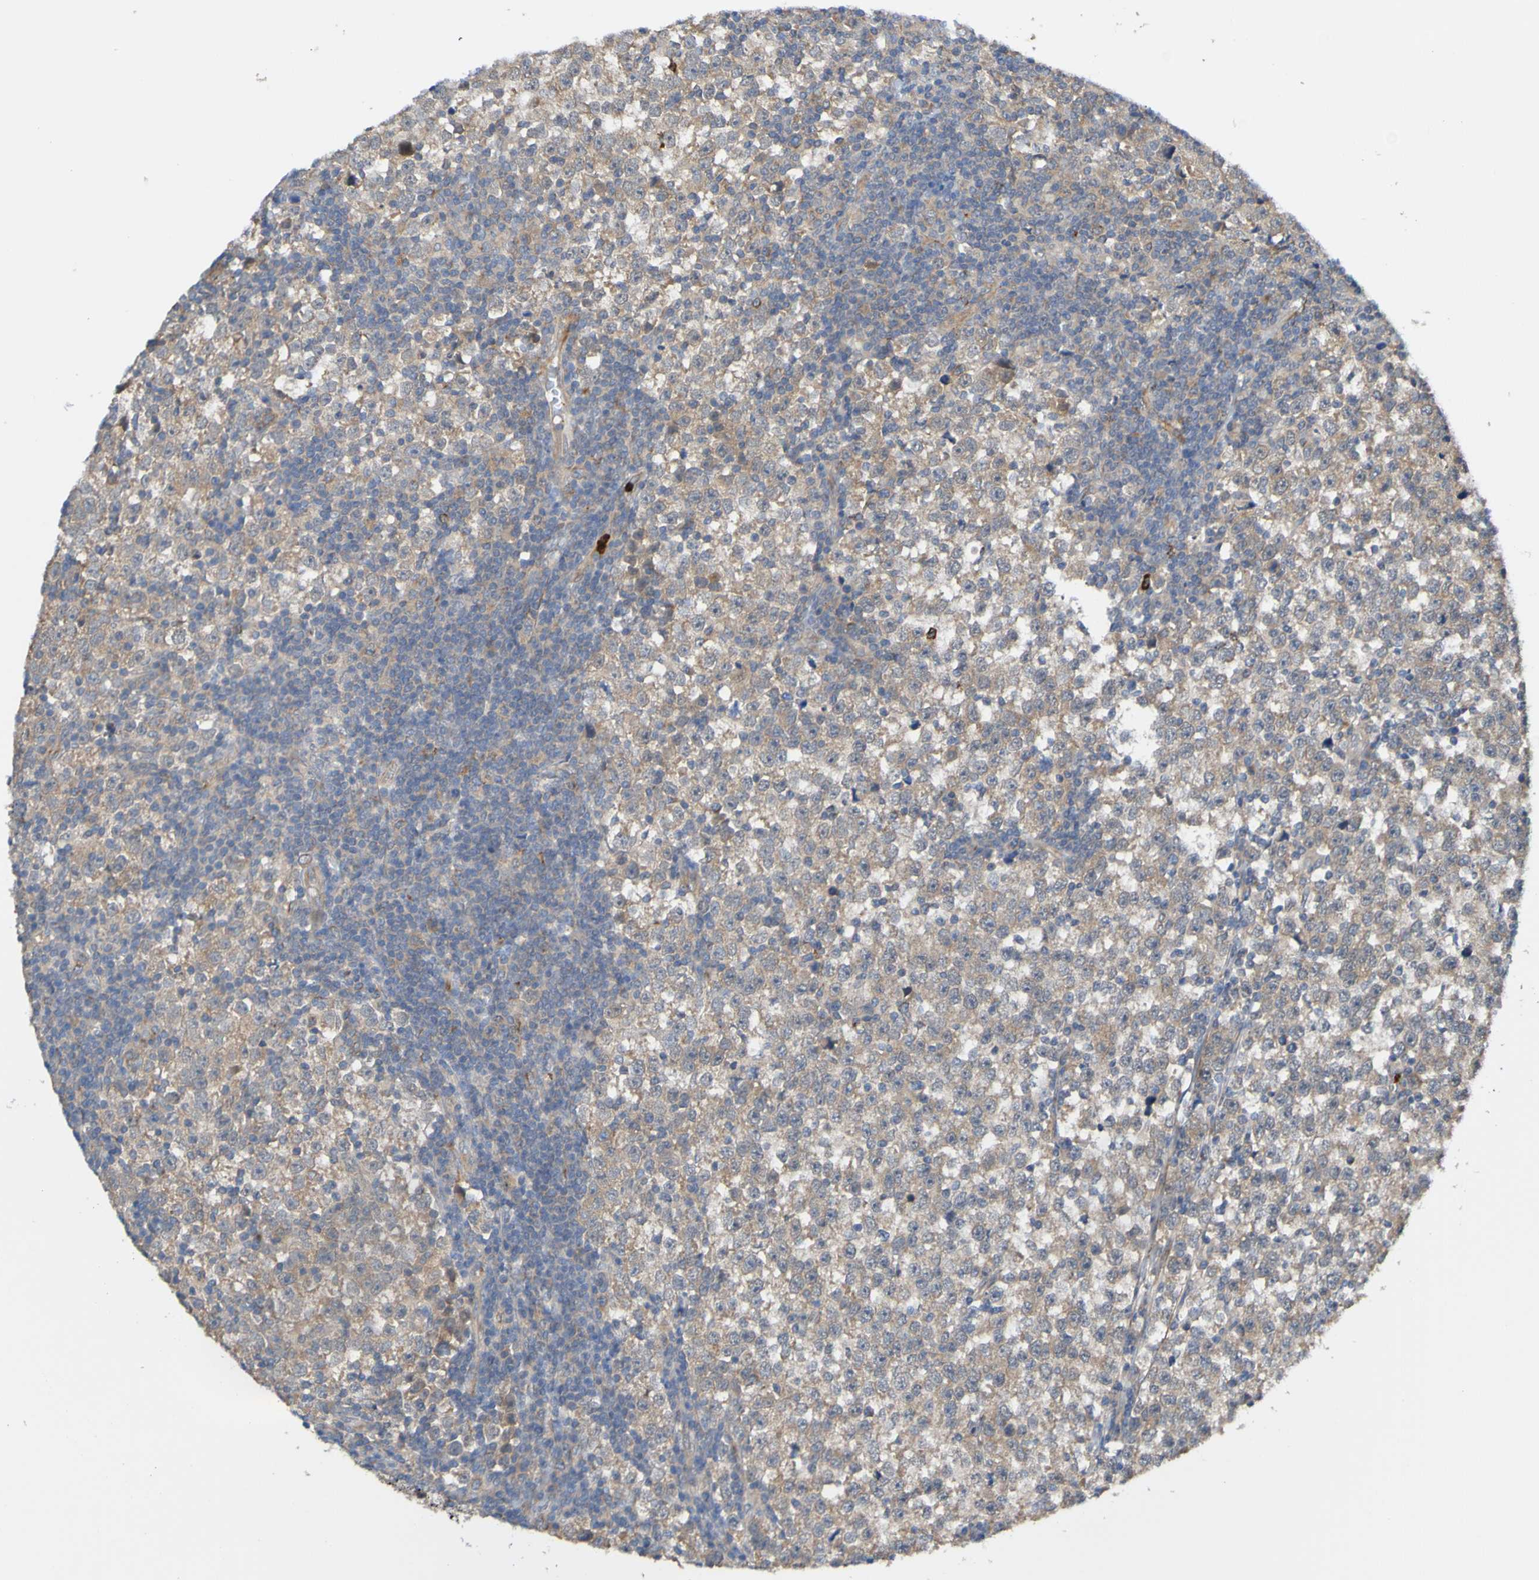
{"staining": {"intensity": "weak", "quantity": "<25%", "location": "cytoplasmic/membranous"}, "tissue": "testis cancer", "cell_type": "Tumor cells", "image_type": "cancer", "snomed": [{"axis": "morphology", "description": "Seminoma, NOS"}, {"axis": "topography", "description": "Testis"}], "caption": "A photomicrograph of testis cancer (seminoma) stained for a protein shows no brown staining in tumor cells.", "gene": "ST8SIA6", "patient": {"sex": "male", "age": 43}}